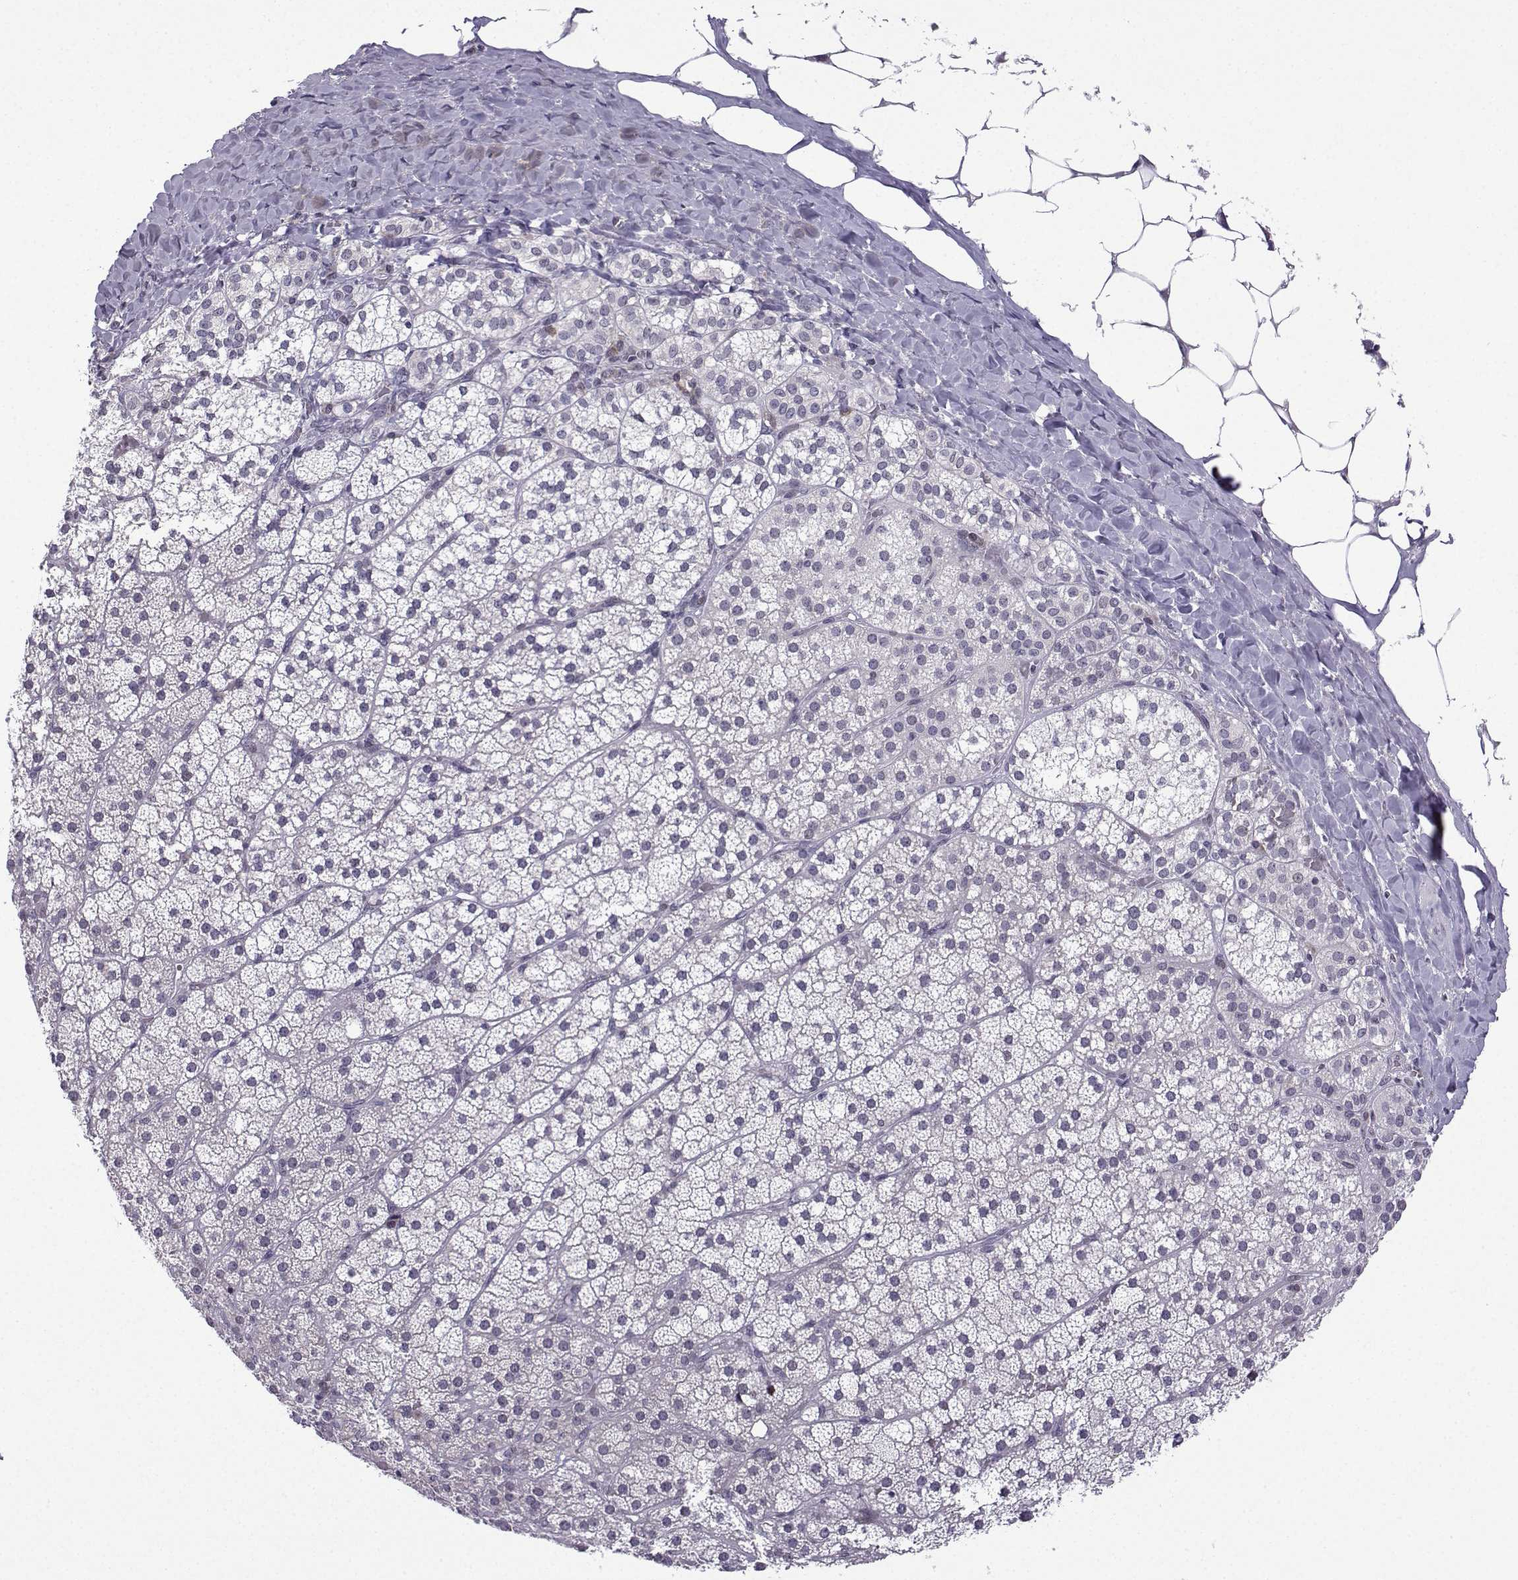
{"staining": {"intensity": "negative", "quantity": "none", "location": "none"}, "tissue": "adrenal gland", "cell_type": "Glandular cells", "image_type": "normal", "snomed": [{"axis": "morphology", "description": "Normal tissue, NOS"}, {"axis": "topography", "description": "Adrenal gland"}], "caption": "A high-resolution histopathology image shows IHC staining of benign adrenal gland, which reveals no significant staining in glandular cells.", "gene": "FGF3", "patient": {"sex": "male", "age": 53}}